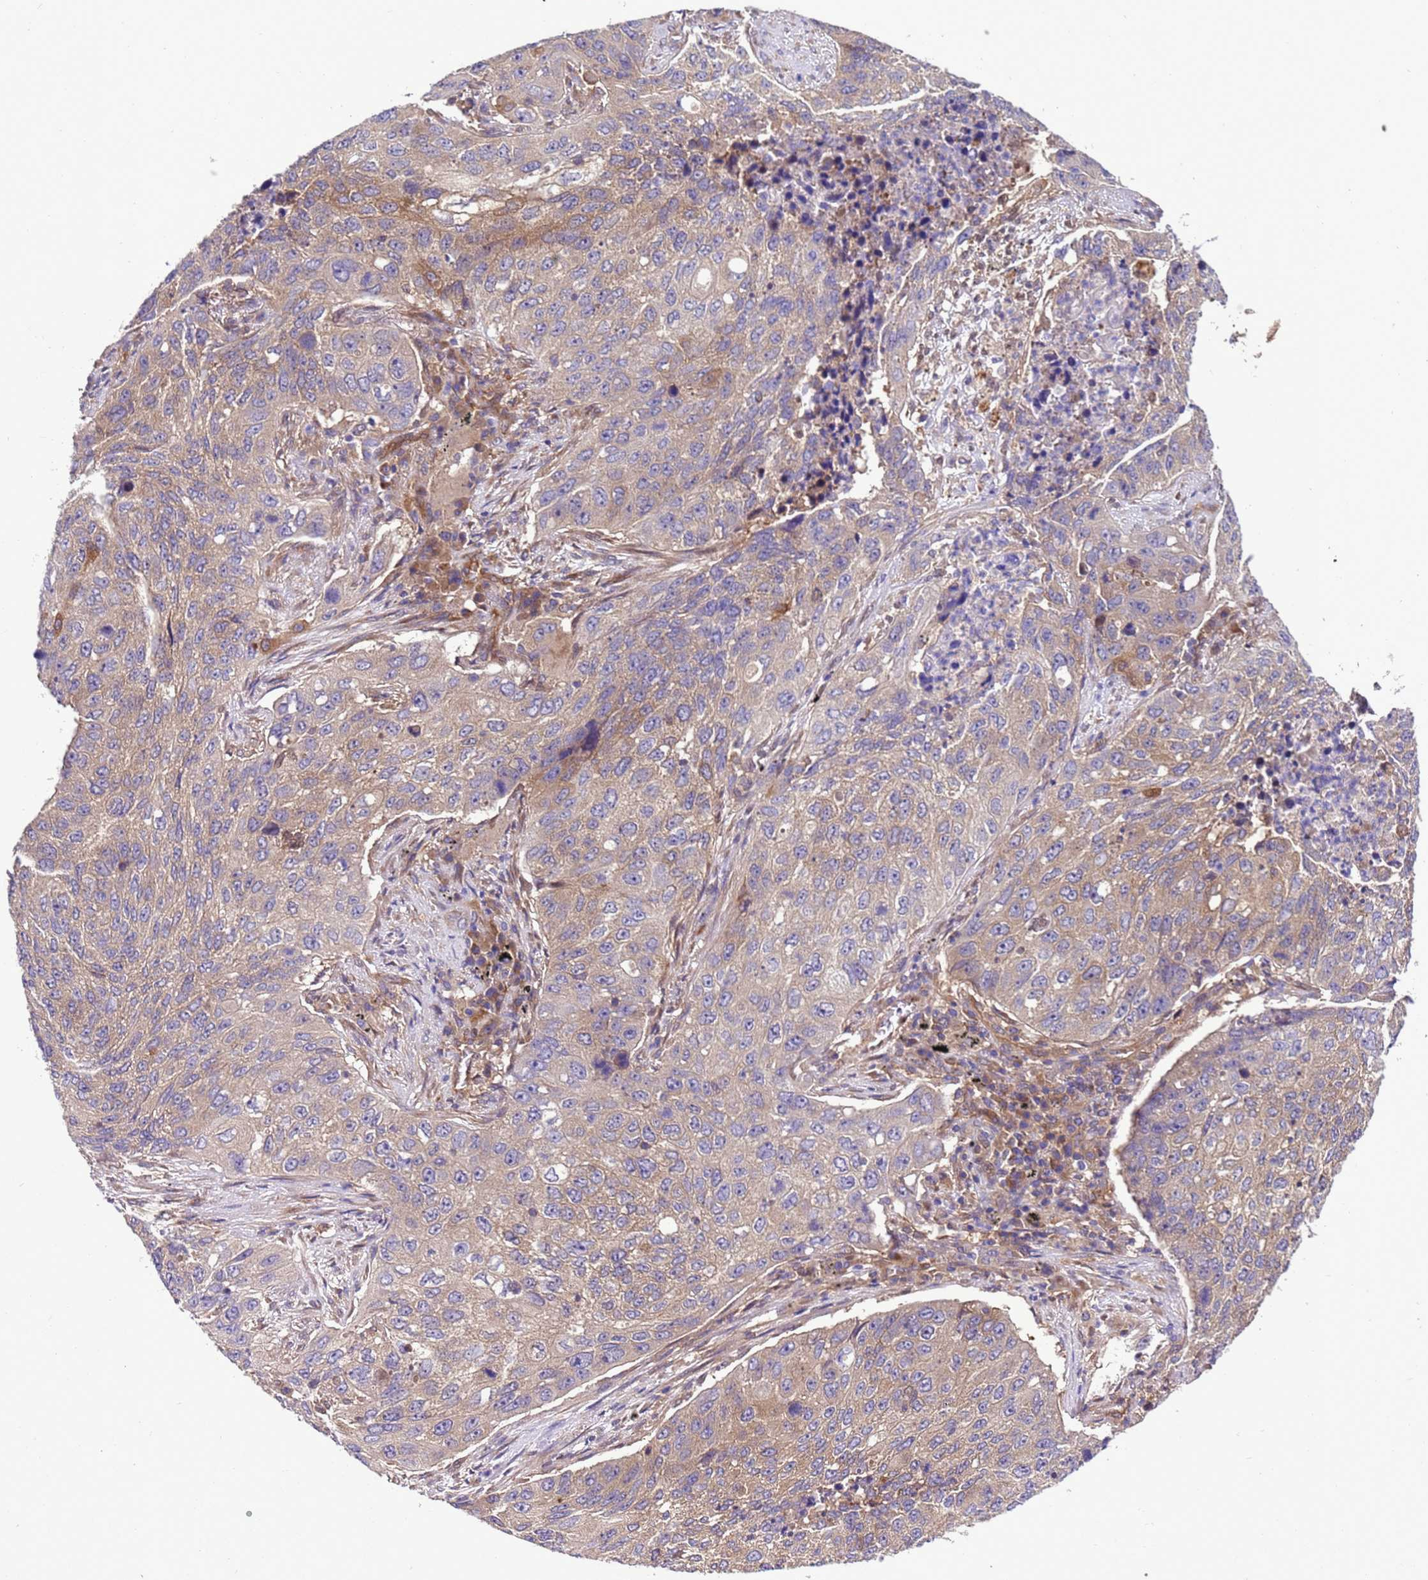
{"staining": {"intensity": "weak", "quantity": "25%-75%", "location": "cytoplasmic/membranous"}, "tissue": "lung cancer", "cell_type": "Tumor cells", "image_type": "cancer", "snomed": [{"axis": "morphology", "description": "Squamous cell carcinoma, NOS"}, {"axis": "topography", "description": "Lung"}], "caption": "DAB (3,3'-diaminobenzidine) immunohistochemical staining of human lung cancer (squamous cell carcinoma) reveals weak cytoplasmic/membranous protein staining in about 25%-75% of tumor cells.", "gene": "RABEP2", "patient": {"sex": "female", "age": 63}}